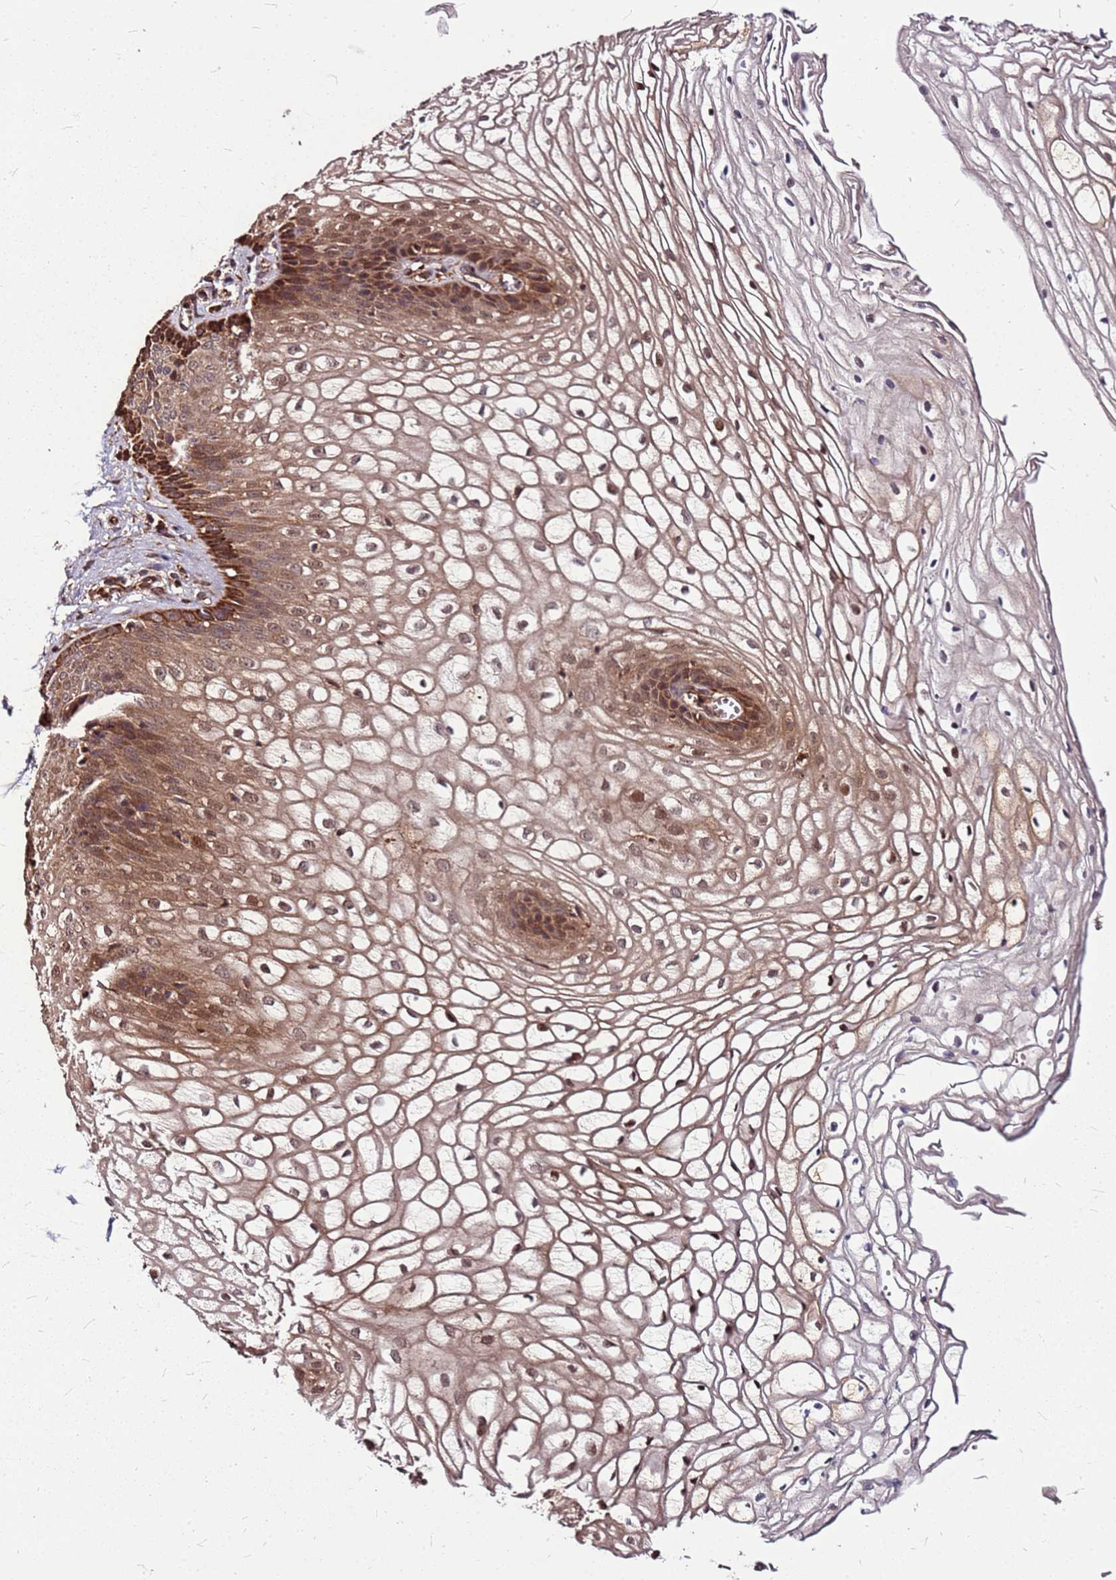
{"staining": {"intensity": "moderate", "quantity": ">75%", "location": "cytoplasmic/membranous"}, "tissue": "vagina", "cell_type": "Squamous epithelial cells", "image_type": "normal", "snomed": [{"axis": "morphology", "description": "Normal tissue, NOS"}, {"axis": "topography", "description": "Vagina"}], "caption": "Immunohistochemical staining of benign human vagina displays >75% levels of moderate cytoplasmic/membranous protein positivity in about >75% of squamous epithelial cells.", "gene": "LYPLAL1", "patient": {"sex": "female", "age": 34}}